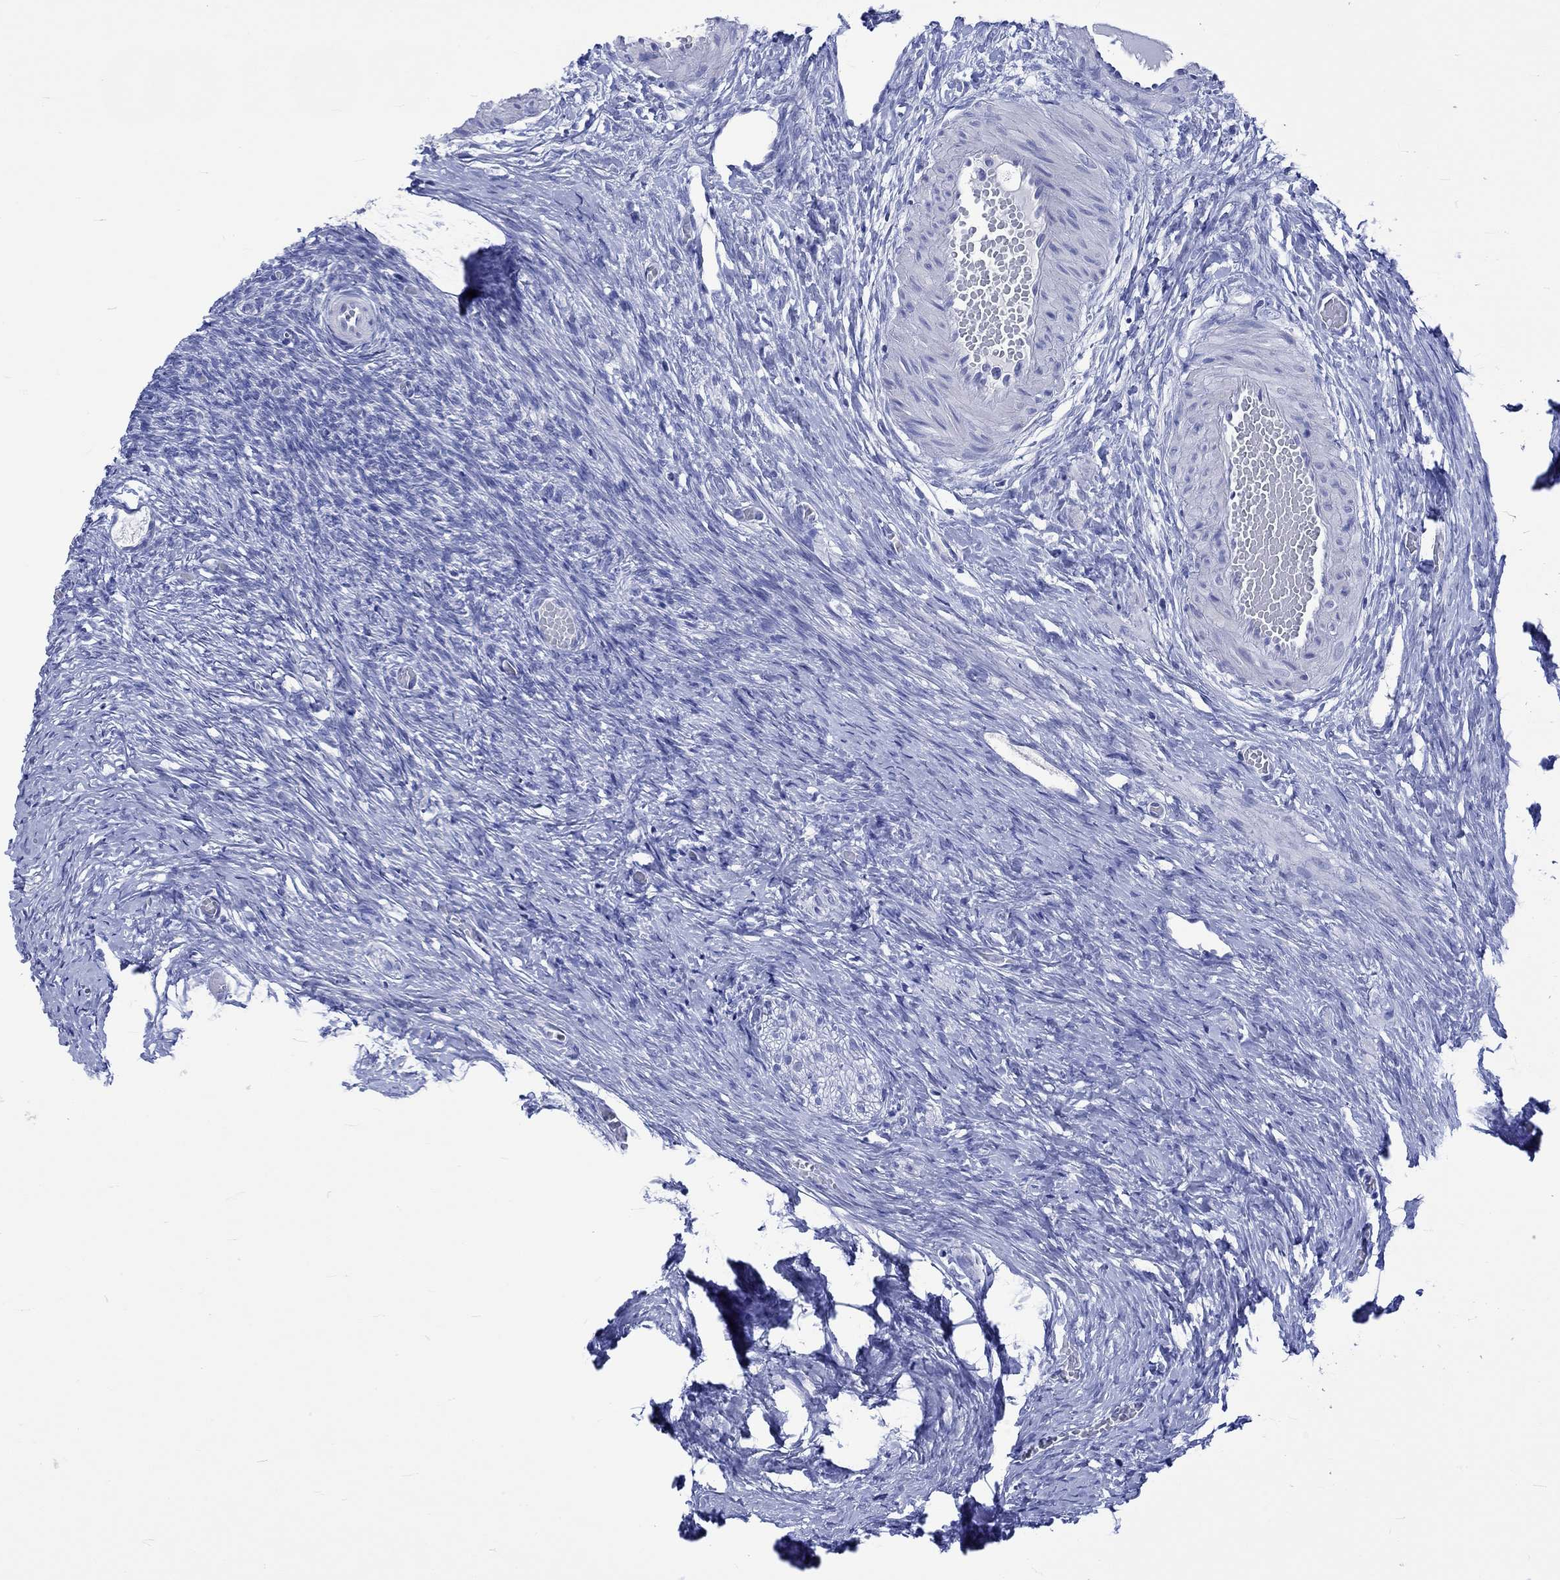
{"staining": {"intensity": "negative", "quantity": "none", "location": "none"}, "tissue": "ovary", "cell_type": "Follicle cells", "image_type": "normal", "snomed": [{"axis": "morphology", "description": "Normal tissue, NOS"}, {"axis": "topography", "description": "Ovary"}], "caption": "Immunohistochemistry histopathology image of benign ovary: human ovary stained with DAB (3,3'-diaminobenzidine) demonstrates no significant protein expression in follicle cells.", "gene": "KLHL33", "patient": {"sex": "female", "age": 27}}